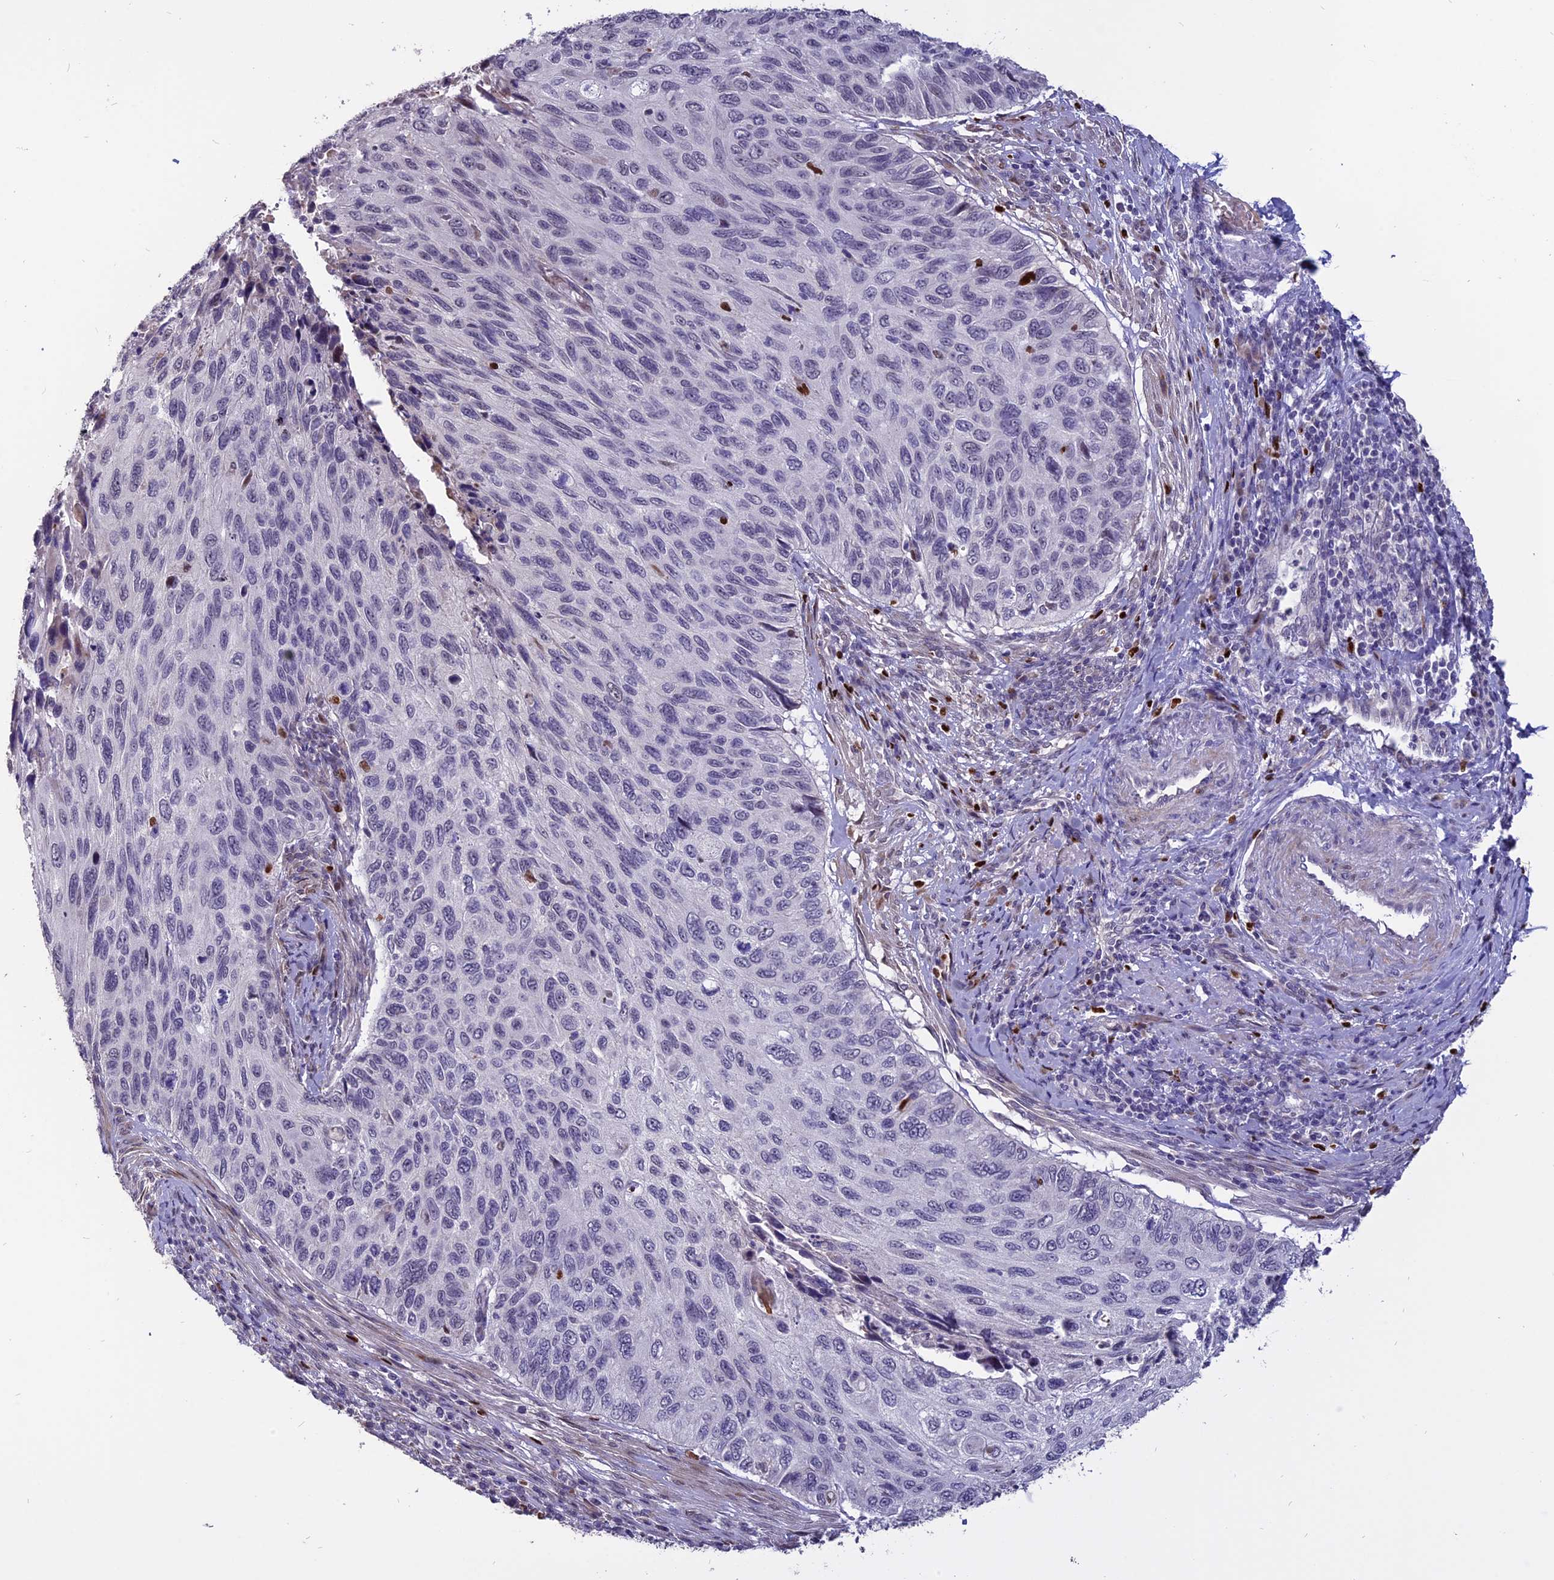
{"staining": {"intensity": "negative", "quantity": "none", "location": "none"}, "tissue": "cervical cancer", "cell_type": "Tumor cells", "image_type": "cancer", "snomed": [{"axis": "morphology", "description": "Squamous cell carcinoma, NOS"}, {"axis": "topography", "description": "Cervix"}], "caption": "DAB (3,3'-diaminobenzidine) immunohistochemical staining of human cervical cancer (squamous cell carcinoma) demonstrates no significant positivity in tumor cells.", "gene": "TMEM263", "patient": {"sex": "female", "age": 70}}